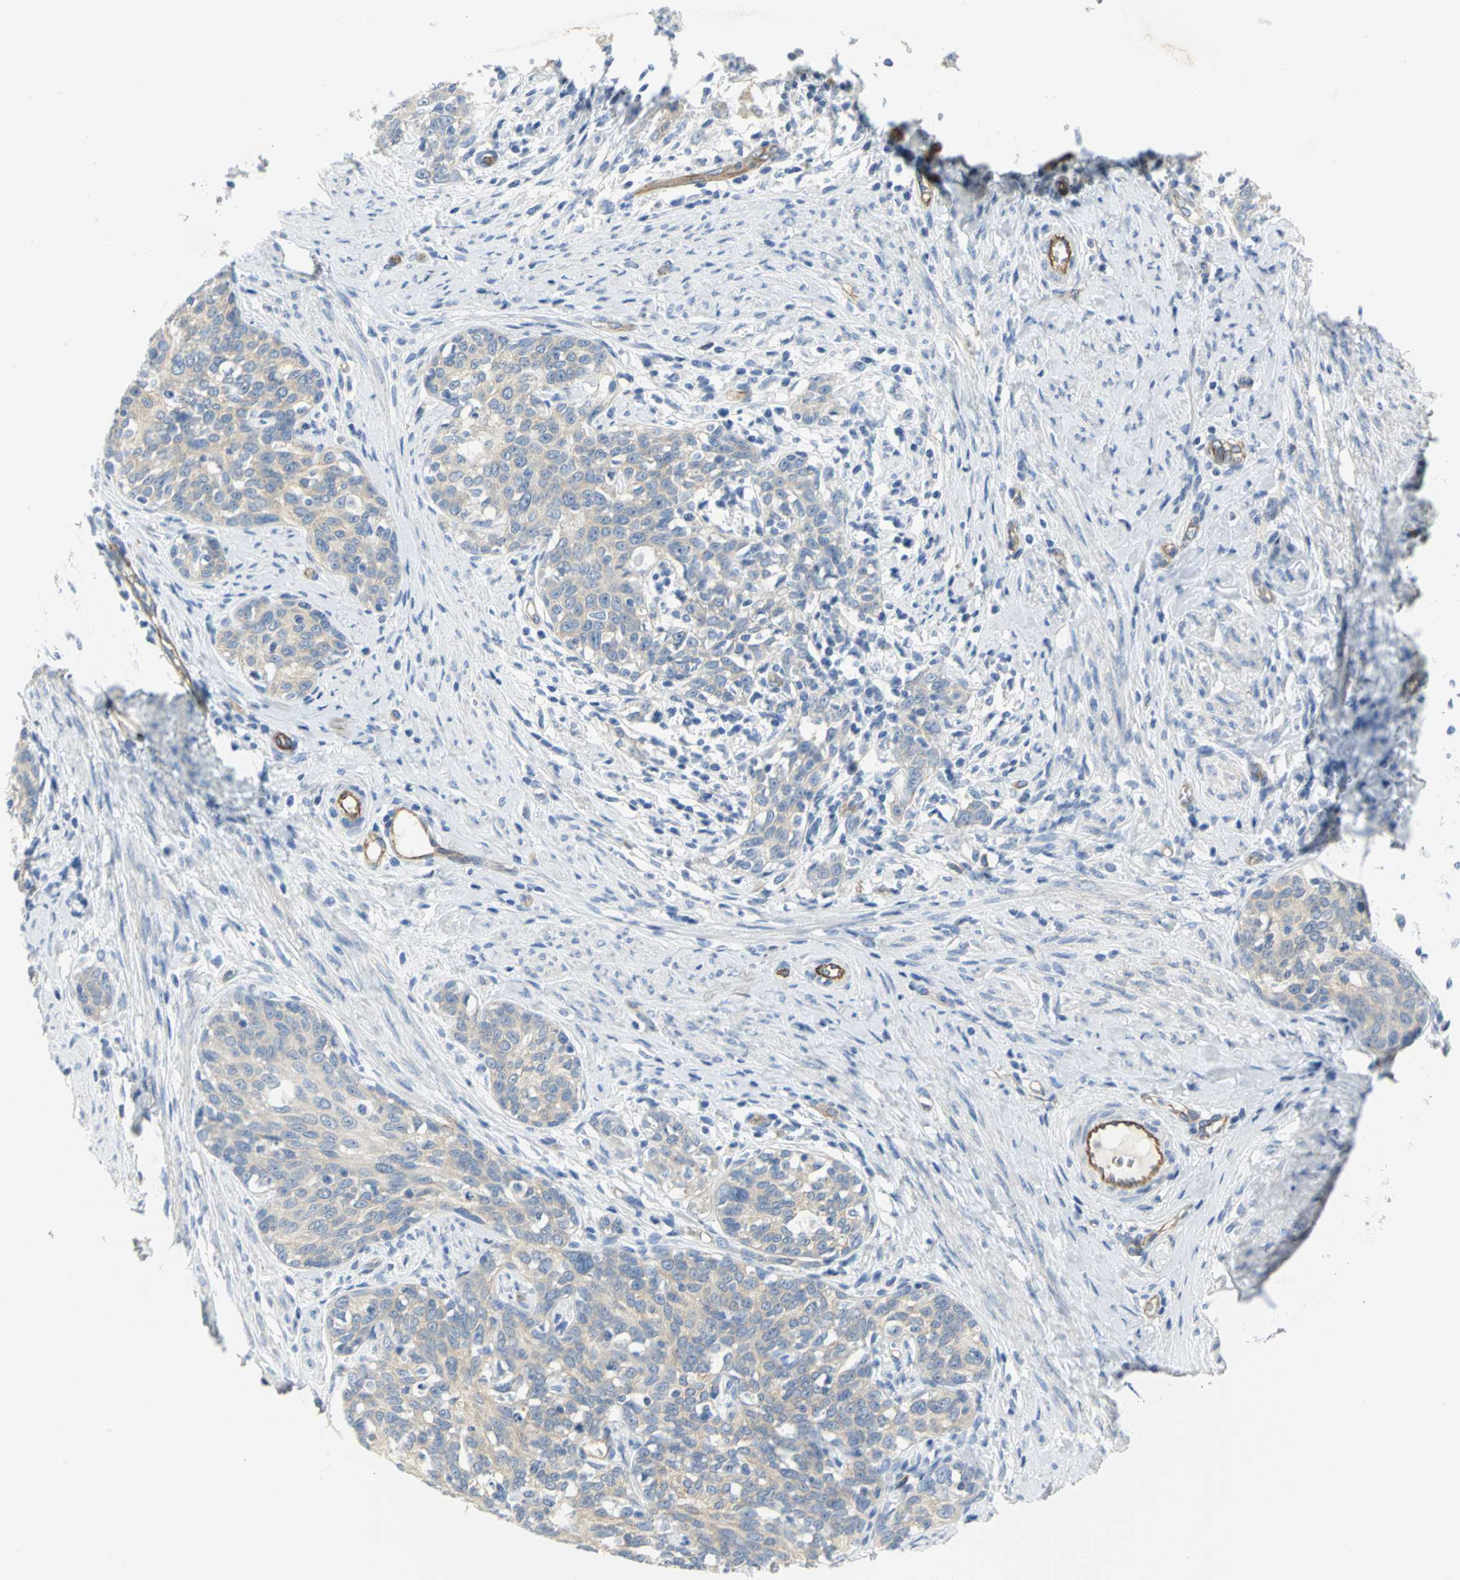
{"staining": {"intensity": "weak", "quantity": "25%-75%", "location": "cytoplasmic/membranous"}, "tissue": "cervical cancer", "cell_type": "Tumor cells", "image_type": "cancer", "snomed": [{"axis": "morphology", "description": "Squamous cell carcinoma, NOS"}, {"axis": "morphology", "description": "Adenocarcinoma, NOS"}, {"axis": "topography", "description": "Cervix"}], "caption": "The image shows immunohistochemical staining of cervical cancer. There is weak cytoplasmic/membranous staining is present in about 25%-75% of tumor cells. (Stains: DAB (3,3'-diaminobenzidine) in brown, nuclei in blue, Microscopy: brightfield microscopy at high magnification).", "gene": "FLNB", "patient": {"sex": "female", "age": 52}}